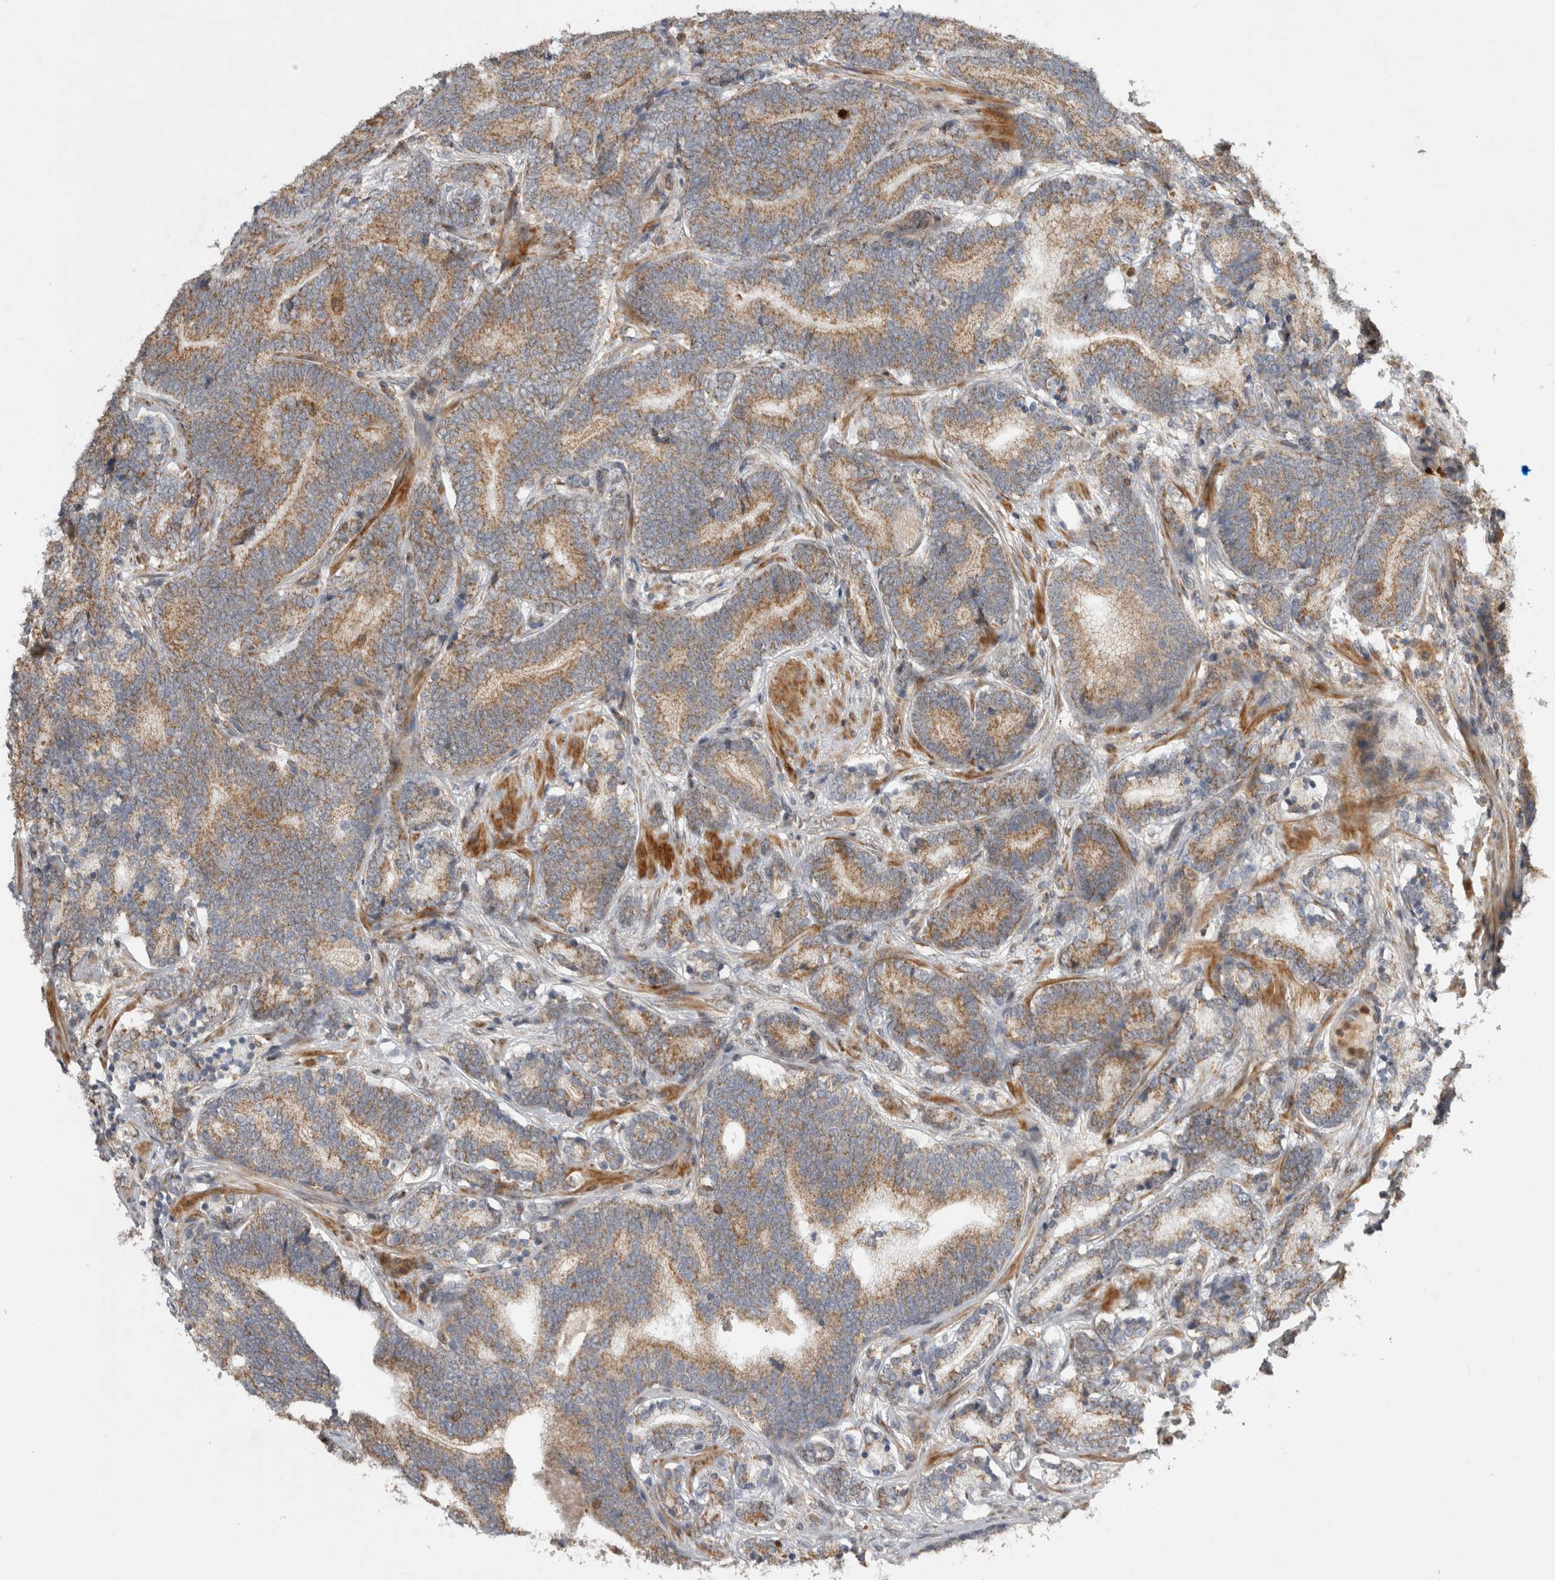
{"staining": {"intensity": "moderate", "quantity": ">75%", "location": "cytoplasmic/membranous"}, "tissue": "prostate cancer", "cell_type": "Tumor cells", "image_type": "cancer", "snomed": [{"axis": "morphology", "description": "Adenocarcinoma, High grade"}, {"axis": "topography", "description": "Prostate"}], "caption": "Adenocarcinoma (high-grade) (prostate) was stained to show a protein in brown. There is medium levels of moderate cytoplasmic/membranous positivity in about >75% of tumor cells.", "gene": "KCNIP1", "patient": {"sex": "male", "age": 55}}